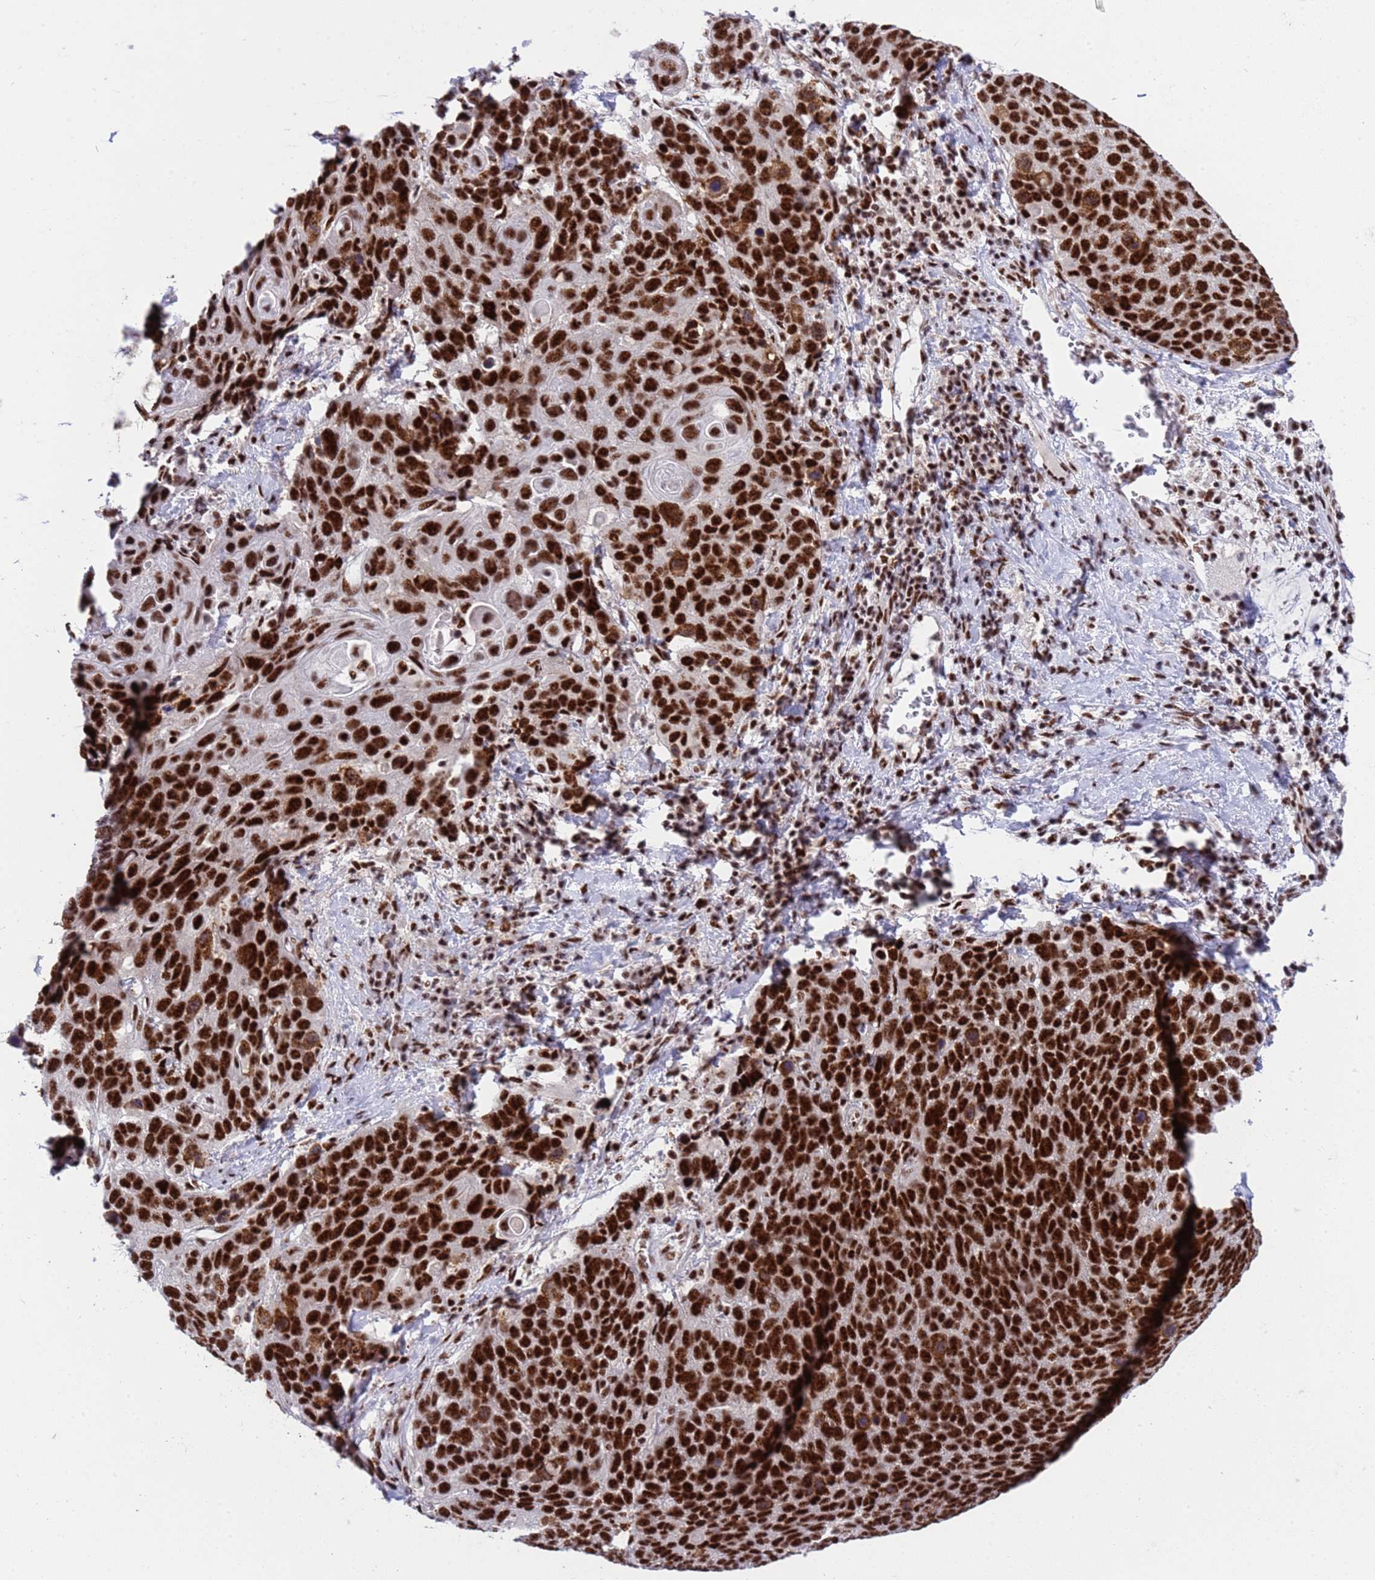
{"staining": {"intensity": "strong", "quantity": ">75%", "location": "nuclear"}, "tissue": "lung cancer", "cell_type": "Tumor cells", "image_type": "cancer", "snomed": [{"axis": "morphology", "description": "Squamous cell carcinoma, NOS"}, {"axis": "topography", "description": "Lung"}], "caption": "A micrograph of human squamous cell carcinoma (lung) stained for a protein displays strong nuclear brown staining in tumor cells.", "gene": "THOC2", "patient": {"sex": "male", "age": 66}}